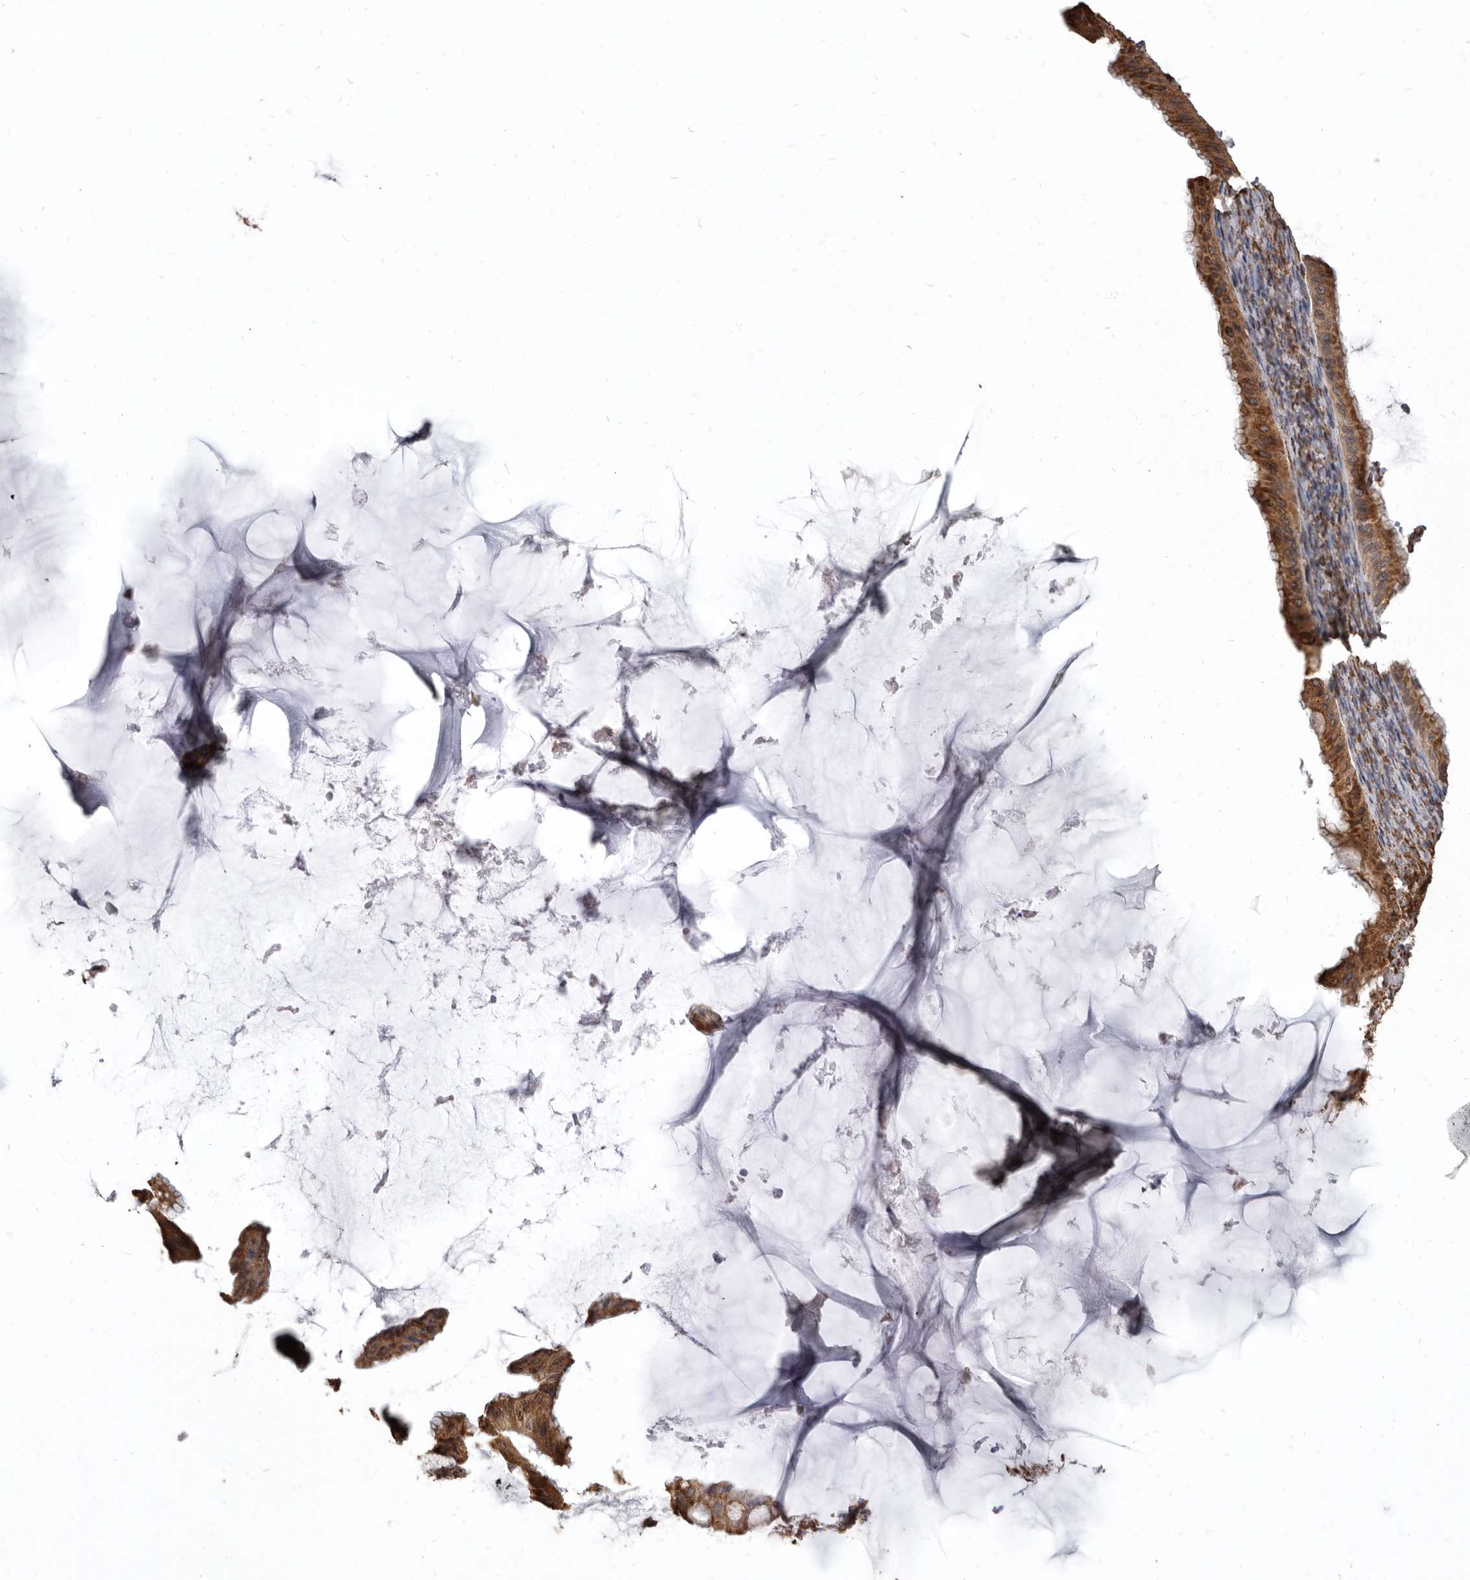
{"staining": {"intensity": "moderate", "quantity": ">75%", "location": "cytoplasmic/membranous"}, "tissue": "ovarian cancer", "cell_type": "Tumor cells", "image_type": "cancer", "snomed": [{"axis": "morphology", "description": "Cystadenocarcinoma, mucinous, NOS"}, {"axis": "topography", "description": "Ovary"}], "caption": "IHC histopathology image of human ovarian mucinous cystadenocarcinoma stained for a protein (brown), which exhibits medium levels of moderate cytoplasmic/membranous positivity in about >75% of tumor cells.", "gene": "CDK5RAP3", "patient": {"sex": "female", "age": 61}}